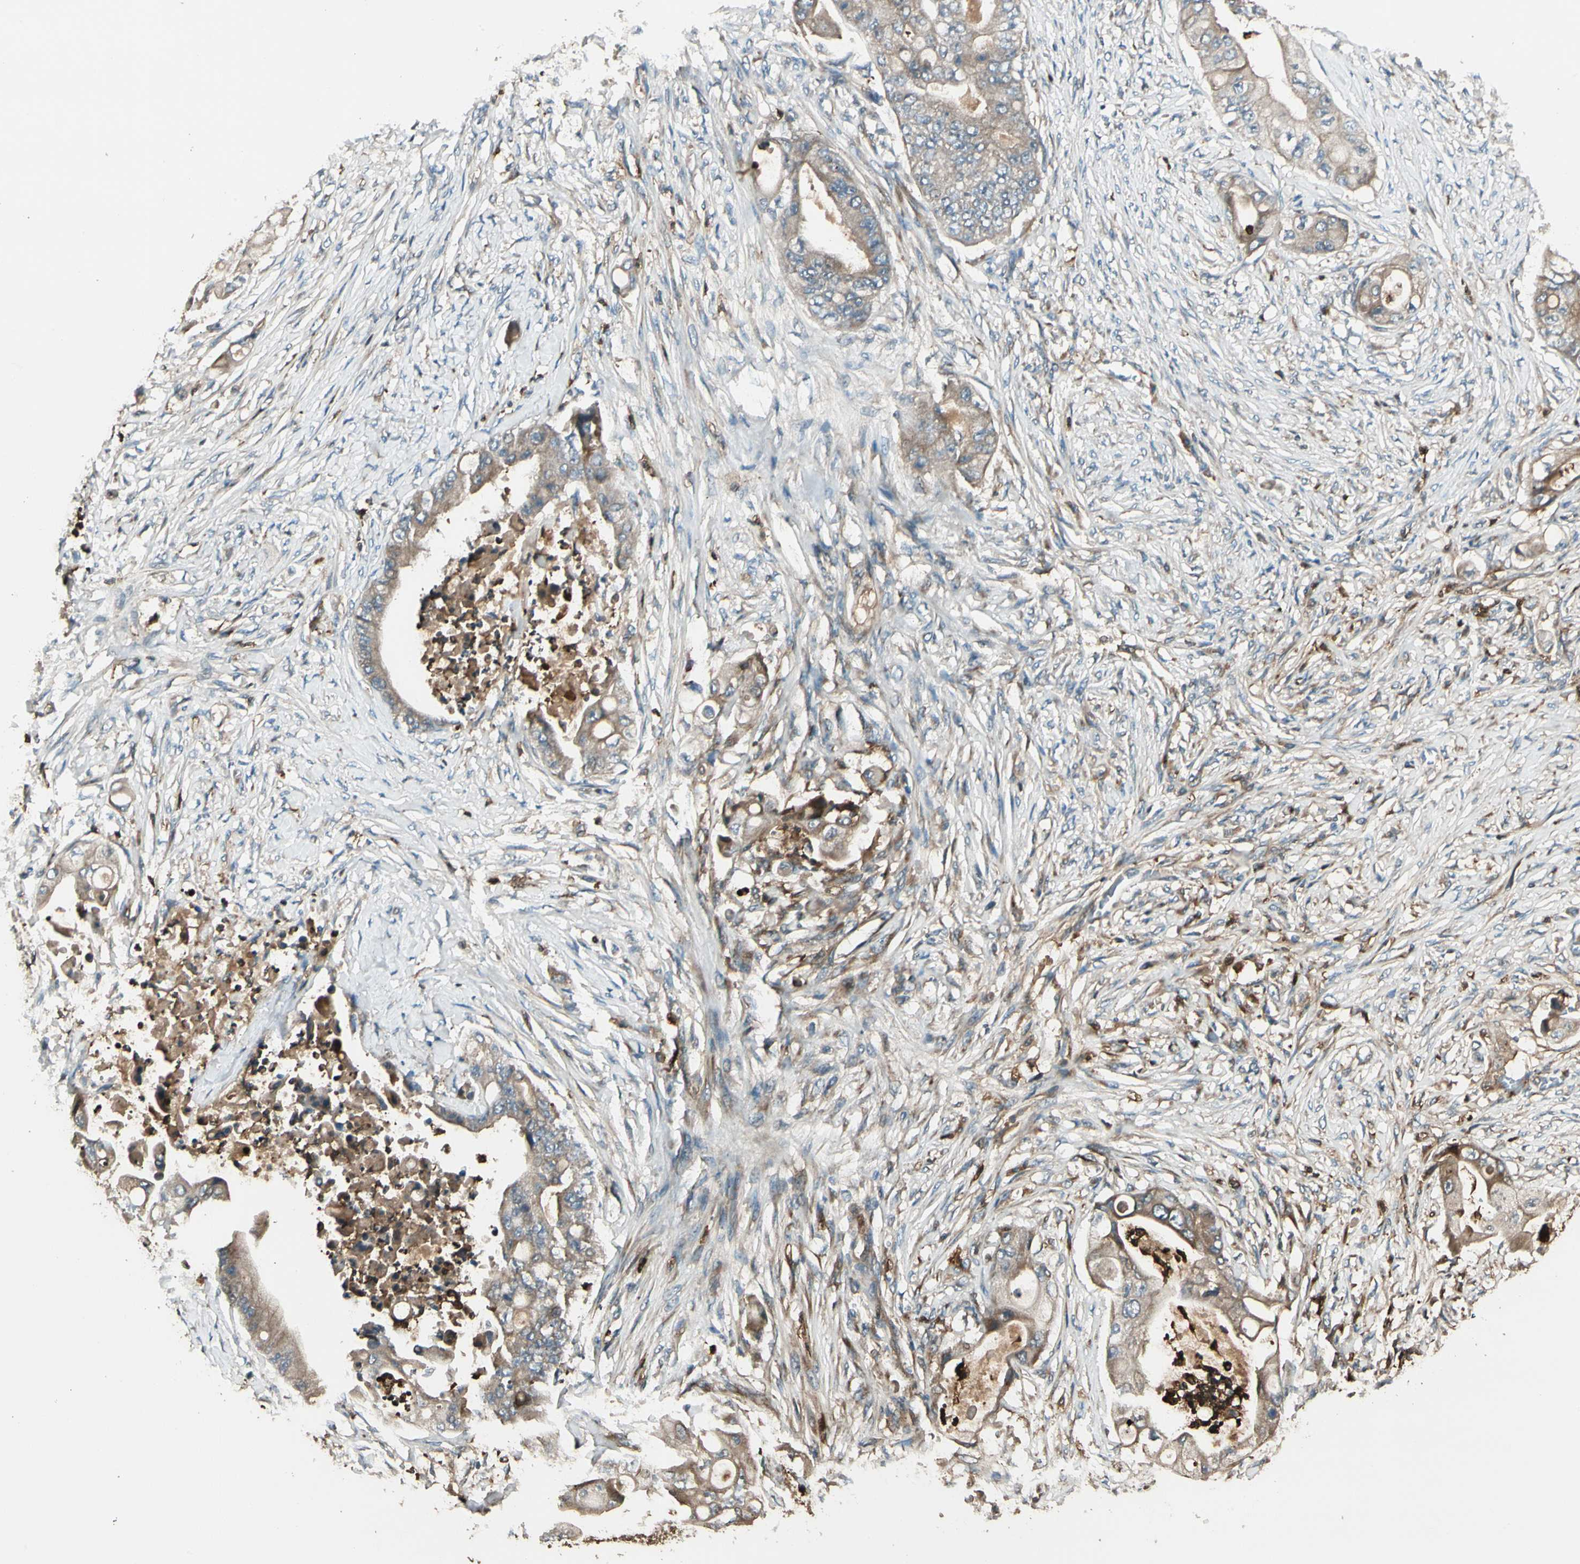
{"staining": {"intensity": "moderate", "quantity": ">75%", "location": "cytoplasmic/membranous"}, "tissue": "stomach cancer", "cell_type": "Tumor cells", "image_type": "cancer", "snomed": [{"axis": "morphology", "description": "Adenocarcinoma, NOS"}, {"axis": "topography", "description": "Stomach"}], "caption": "An IHC photomicrograph of neoplastic tissue is shown. Protein staining in brown highlights moderate cytoplasmic/membranous positivity in stomach adenocarcinoma within tumor cells. (DAB (3,3'-diaminobenzidine) IHC, brown staining for protein, blue staining for nuclei).", "gene": "STX11", "patient": {"sex": "female", "age": 73}}